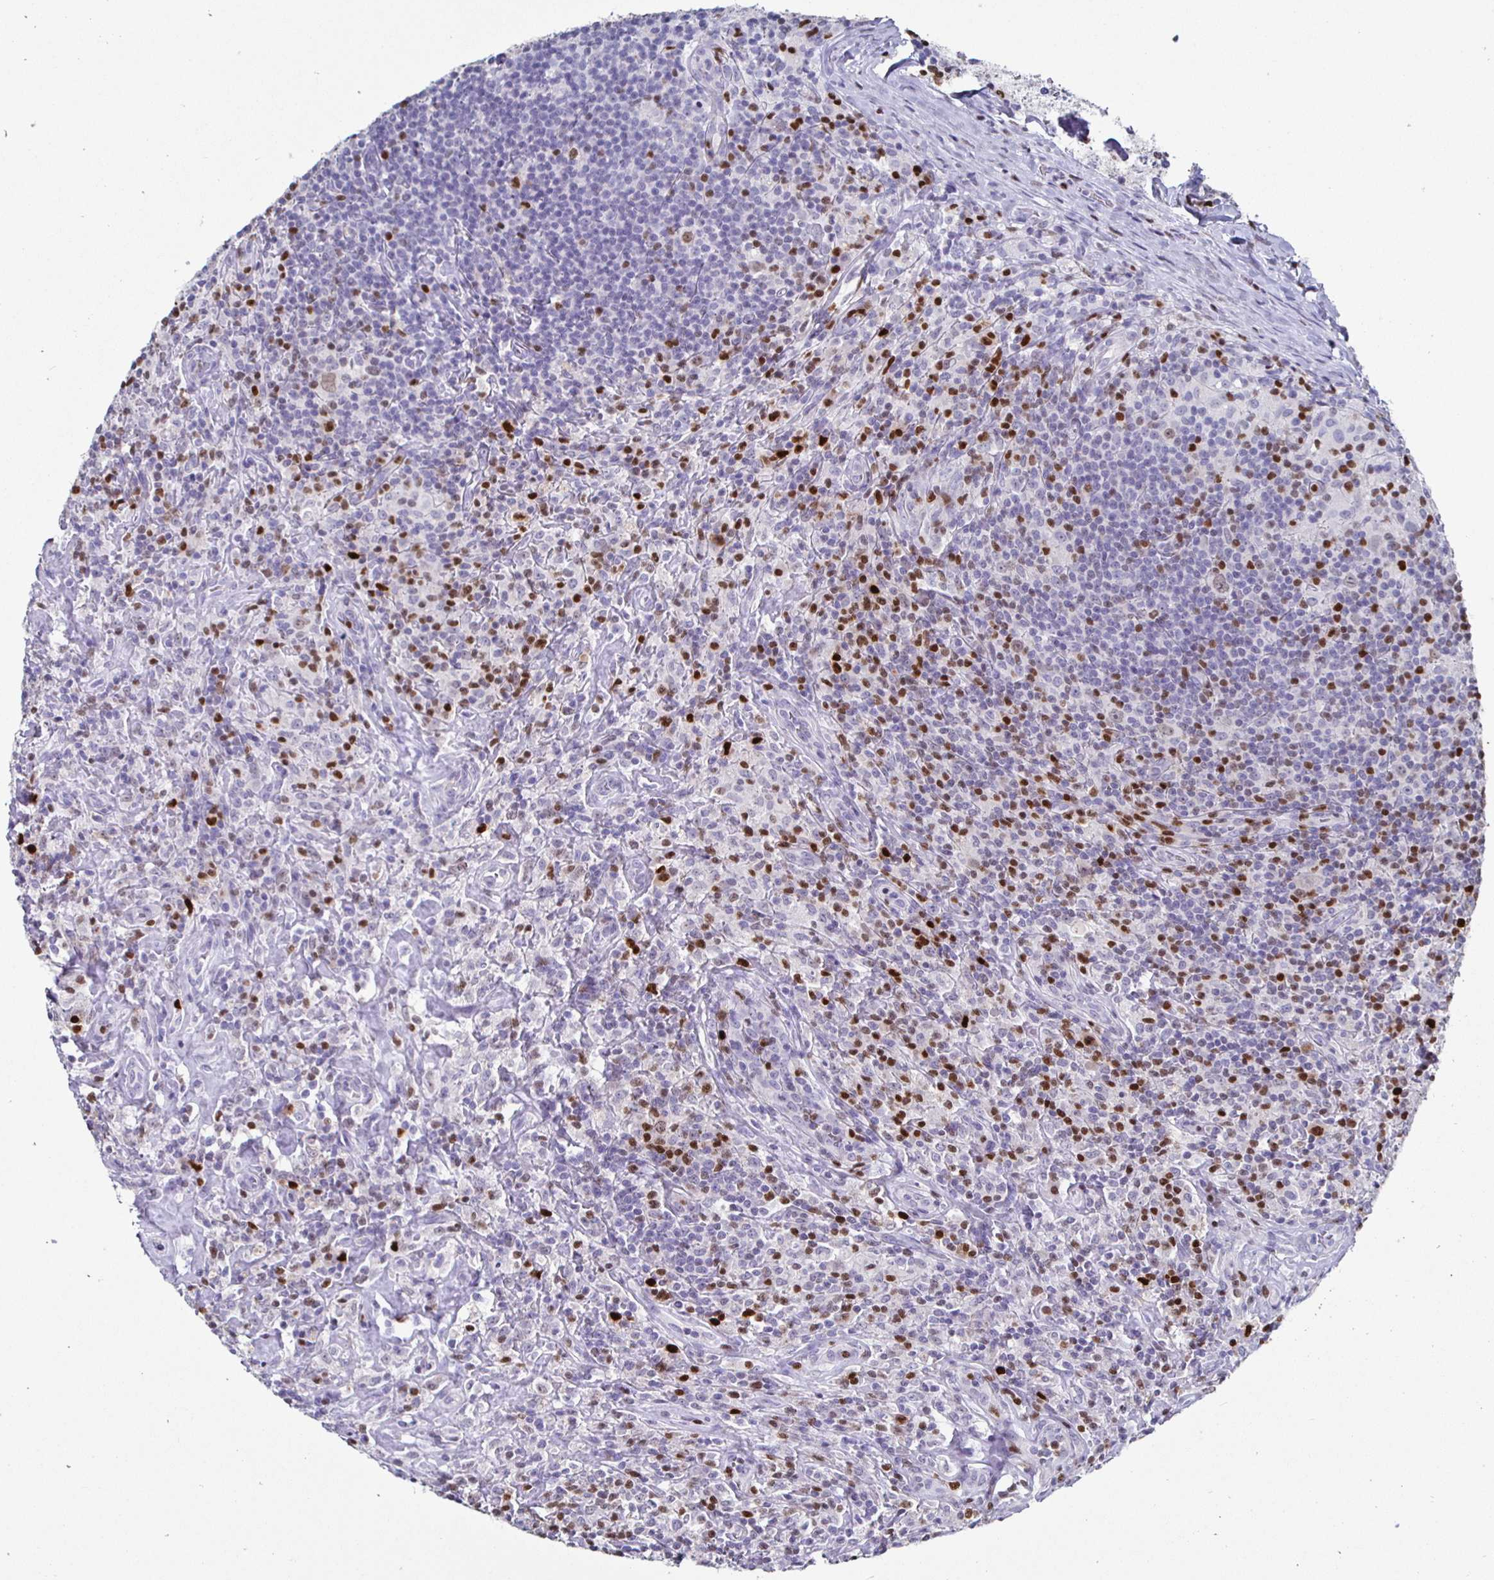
{"staining": {"intensity": "negative", "quantity": "none", "location": "none"}, "tissue": "lymphoma", "cell_type": "Tumor cells", "image_type": "cancer", "snomed": [{"axis": "morphology", "description": "Hodgkin's disease, NOS"}, {"axis": "morphology", "description": "Hodgkin's lymphoma, nodular sclerosis"}, {"axis": "topography", "description": "Lymph node"}], "caption": "A photomicrograph of lymphoma stained for a protein demonstrates no brown staining in tumor cells. (Stains: DAB (3,3'-diaminobenzidine) IHC with hematoxylin counter stain, Microscopy: brightfield microscopy at high magnification).", "gene": "RUNX2", "patient": {"sex": "female", "age": 10}}